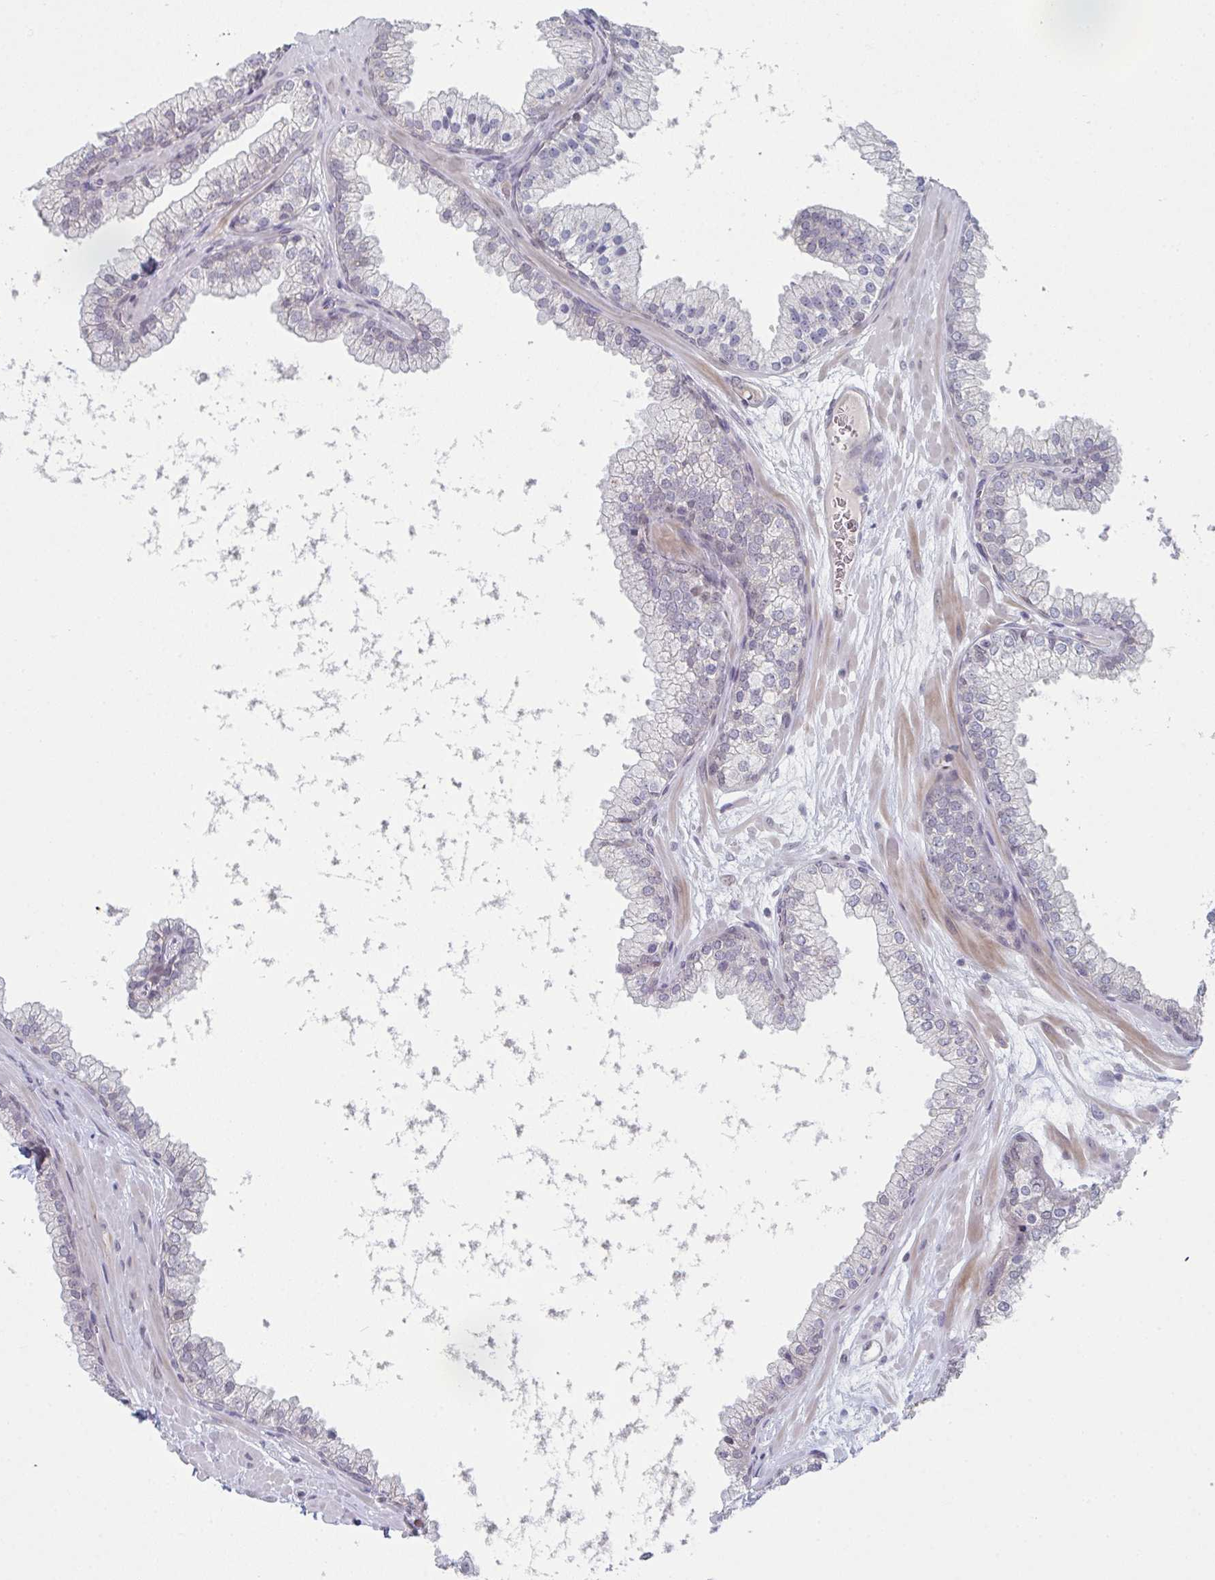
{"staining": {"intensity": "negative", "quantity": "none", "location": "none"}, "tissue": "prostate", "cell_type": "Glandular cells", "image_type": "normal", "snomed": [{"axis": "morphology", "description": "Normal tissue, NOS"}, {"axis": "topography", "description": "Prostate"}, {"axis": "topography", "description": "Peripheral nerve tissue"}], "caption": "Immunohistochemistry of unremarkable prostate reveals no positivity in glandular cells.", "gene": "ZNF214", "patient": {"sex": "male", "age": 61}}